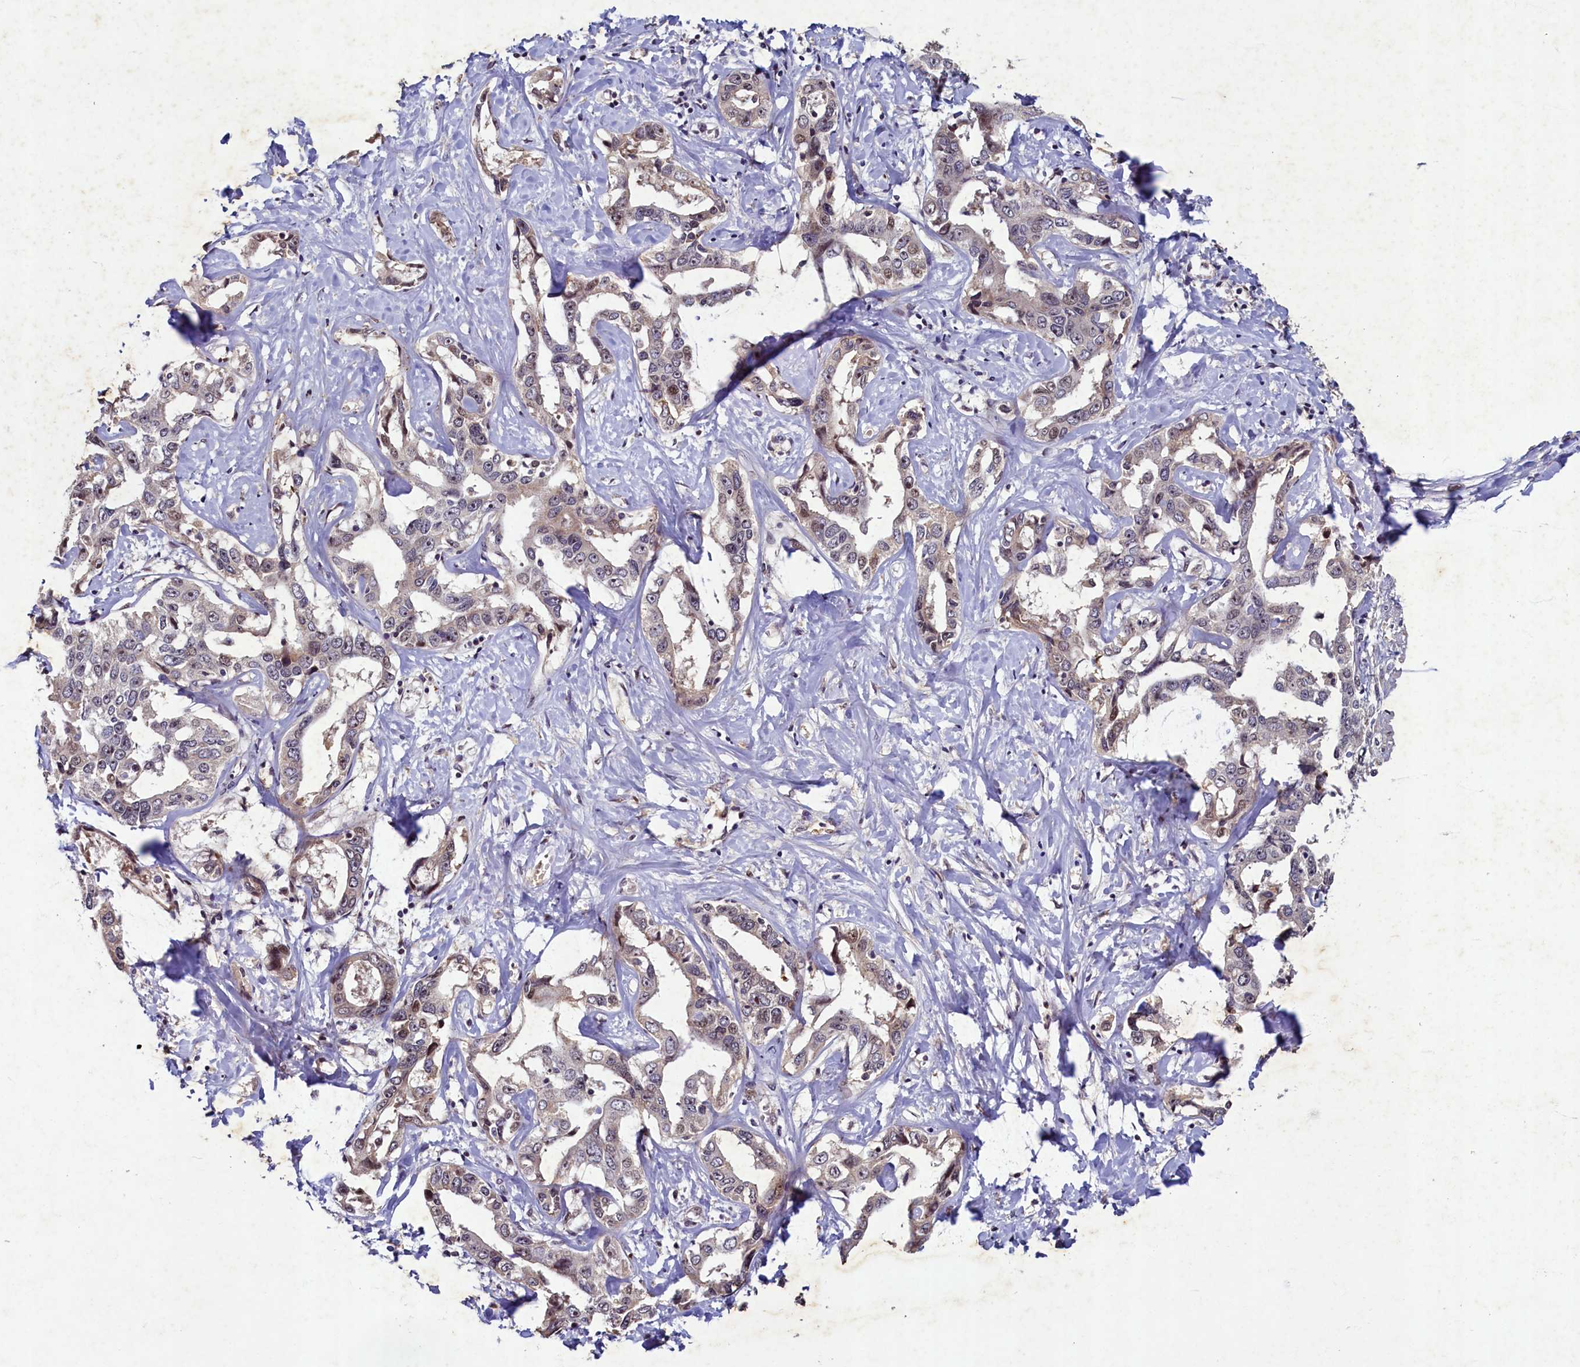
{"staining": {"intensity": "weak", "quantity": "25%-75%", "location": "nuclear"}, "tissue": "liver cancer", "cell_type": "Tumor cells", "image_type": "cancer", "snomed": [{"axis": "morphology", "description": "Cholangiocarcinoma"}, {"axis": "topography", "description": "Liver"}], "caption": "Immunohistochemistry (IHC) (DAB) staining of liver cancer (cholangiocarcinoma) demonstrates weak nuclear protein expression in about 25%-75% of tumor cells.", "gene": "LATS2", "patient": {"sex": "male", "age": 59}}